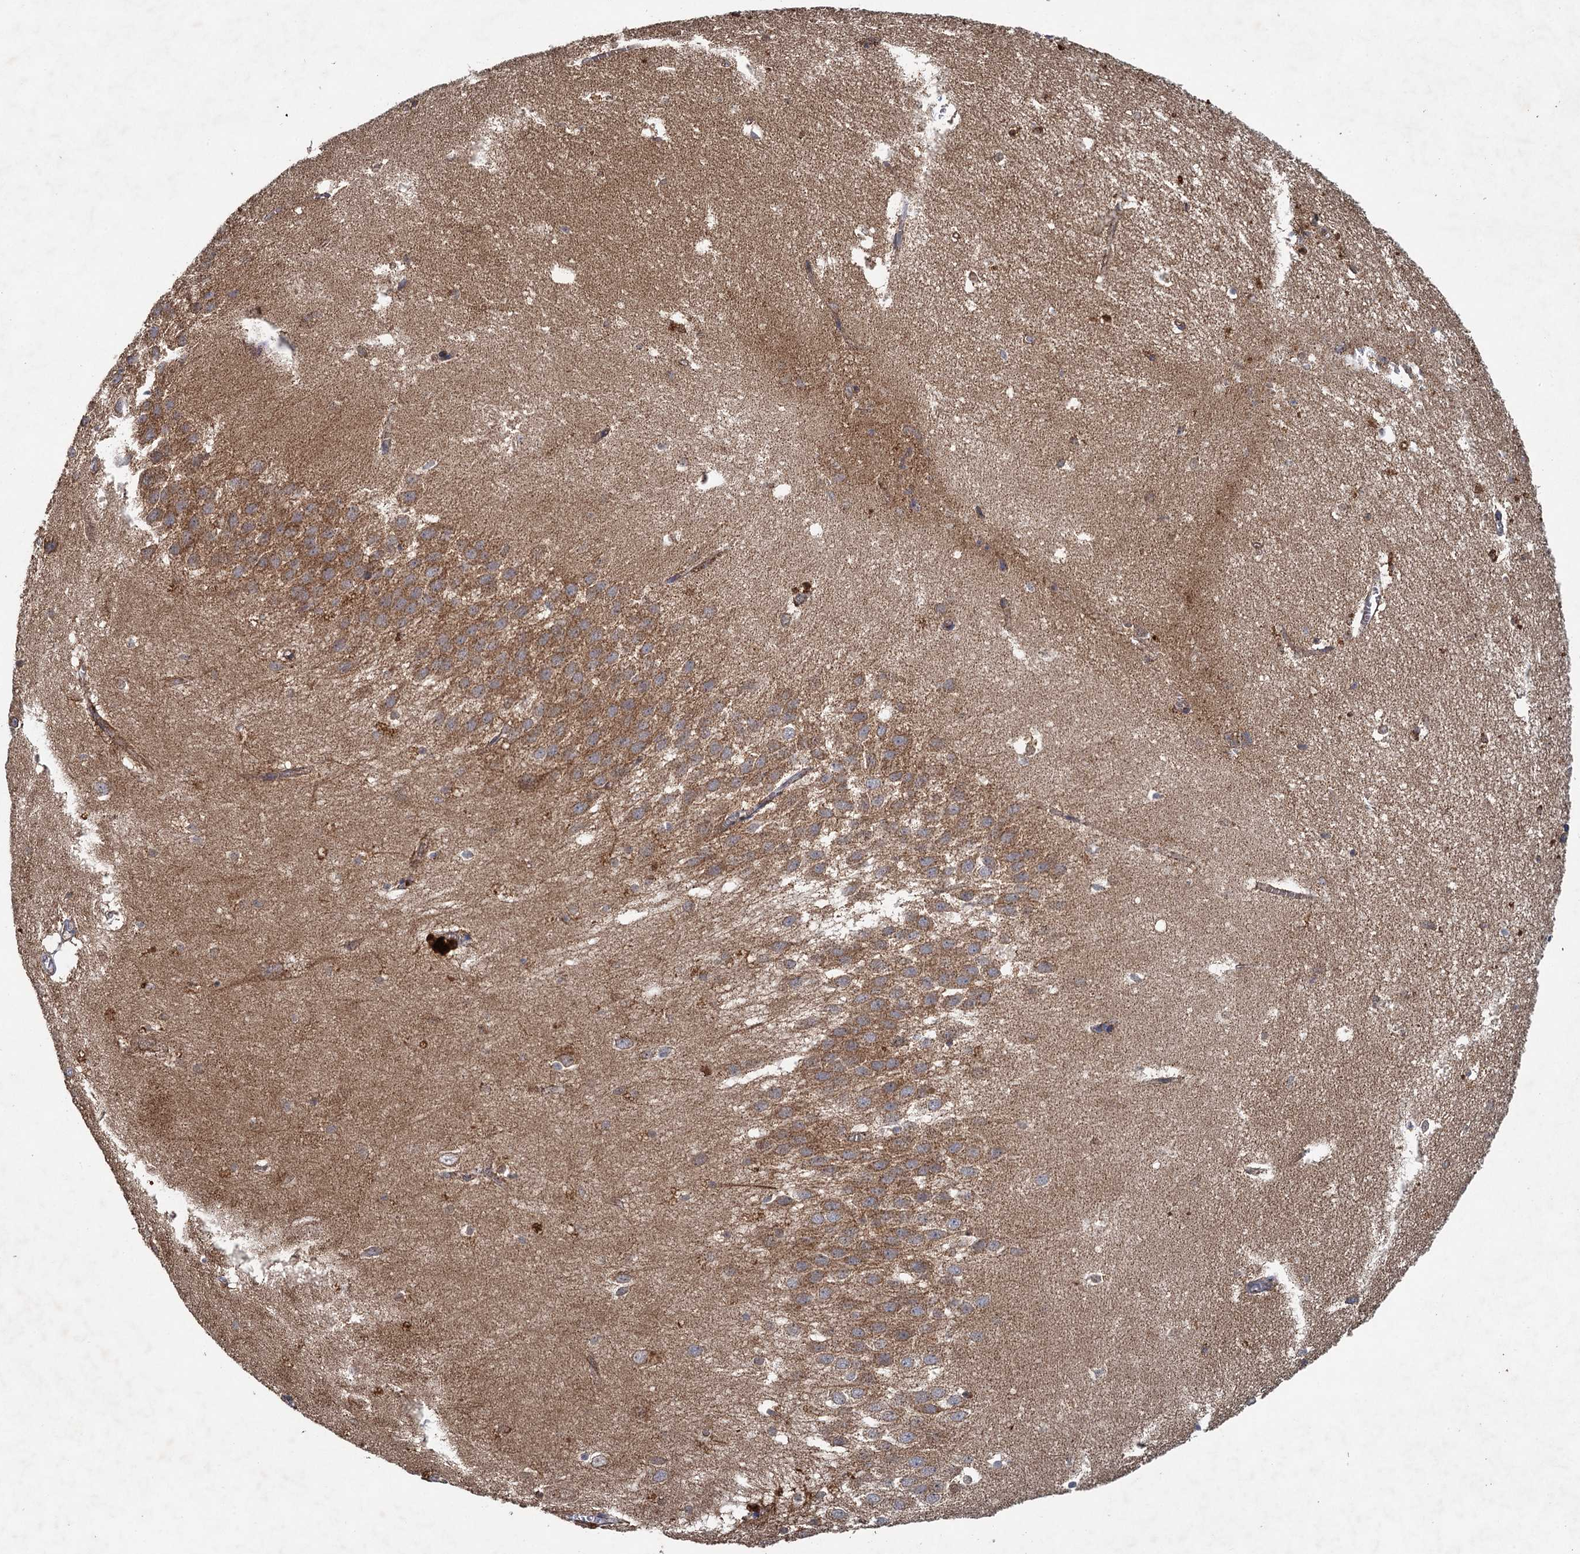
{"staining": {"intensity": "moderate", "quantity": "25%-75%", "location": "cytoplasmic/membranous"}, "tissue": "hippocampus", "cell_type": "Glial cells", "image_type": "normal", "snomed": [{"axis": "morphology", "description": "Normal tissue, NOS"}, {"axis": "topography", "description": "Hippocampus"}], "caption": "High-power microscopy captured an immunohistochemistry (IHC) micrograph of benign hippocampus, revealing moderate cytoplasmic/membranous staining in approximately 25%-75% of glial cells. The protein is shown in brown color, while the nuclei are stained blue.", "gene": "BCS1L", "patient": {"sex": "female", "age": 64}}